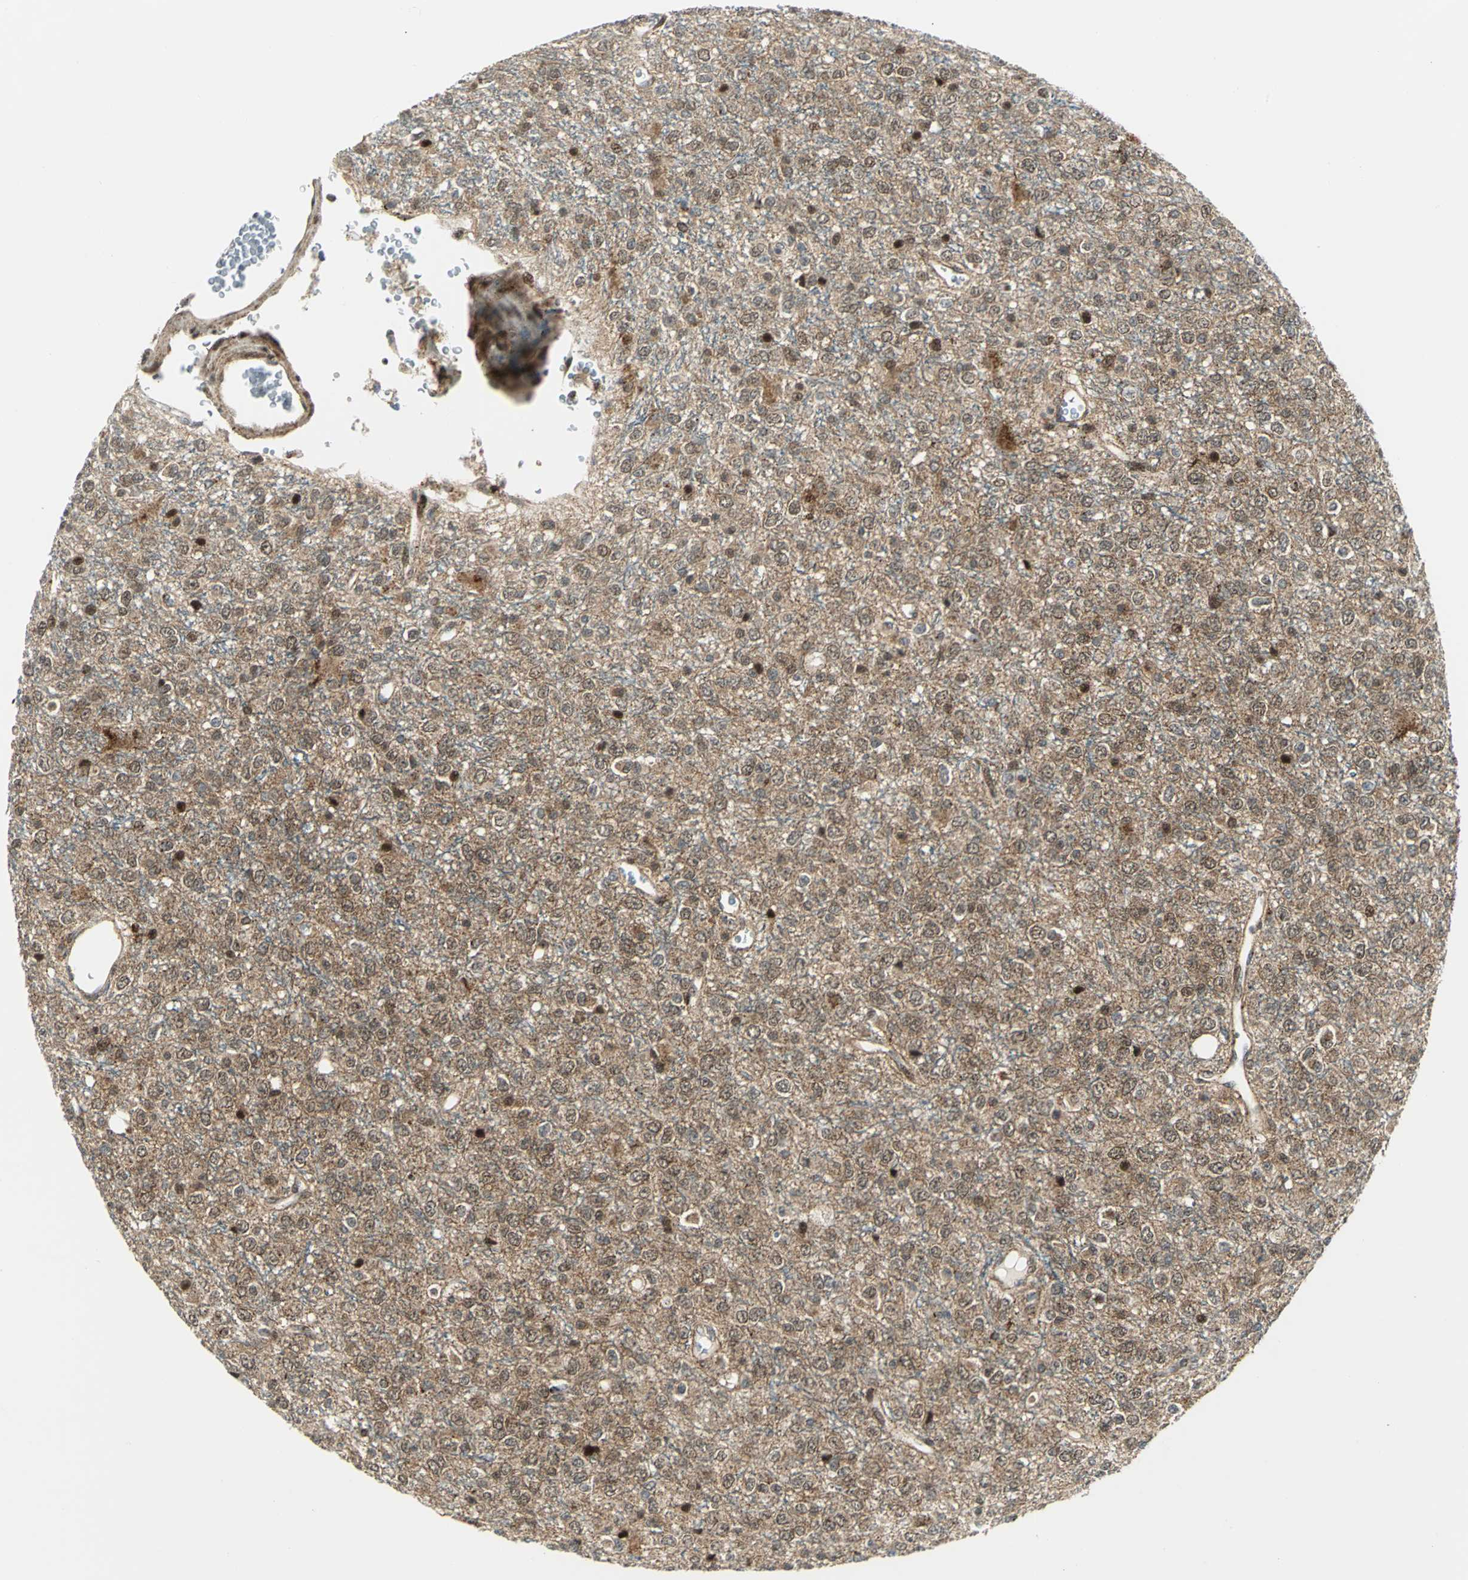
{"staining": {"intensity": "moderate", "quantity": ">75%", "location": "cytoplasmic/membranous,nuclear"}, "tissue": "glioma", "cell_type": "Tumor cells", "image_type": "cancer", "snomed": [{"axis": "morphology", "description": "Glioma, malignant, High grade"}, {"axis": "topography", "description": "pancreas cauda"}], "caption": "Immunohistochemistry (IHC) (DAB) staining of human high-grade glioma (malignant) shows moderate cytoplasmic/membranous and nuclear protein expression in about >75% of tumor cells.", "gene": "ATP6V1A", "patient": {"sex": "male", "age": 60}}